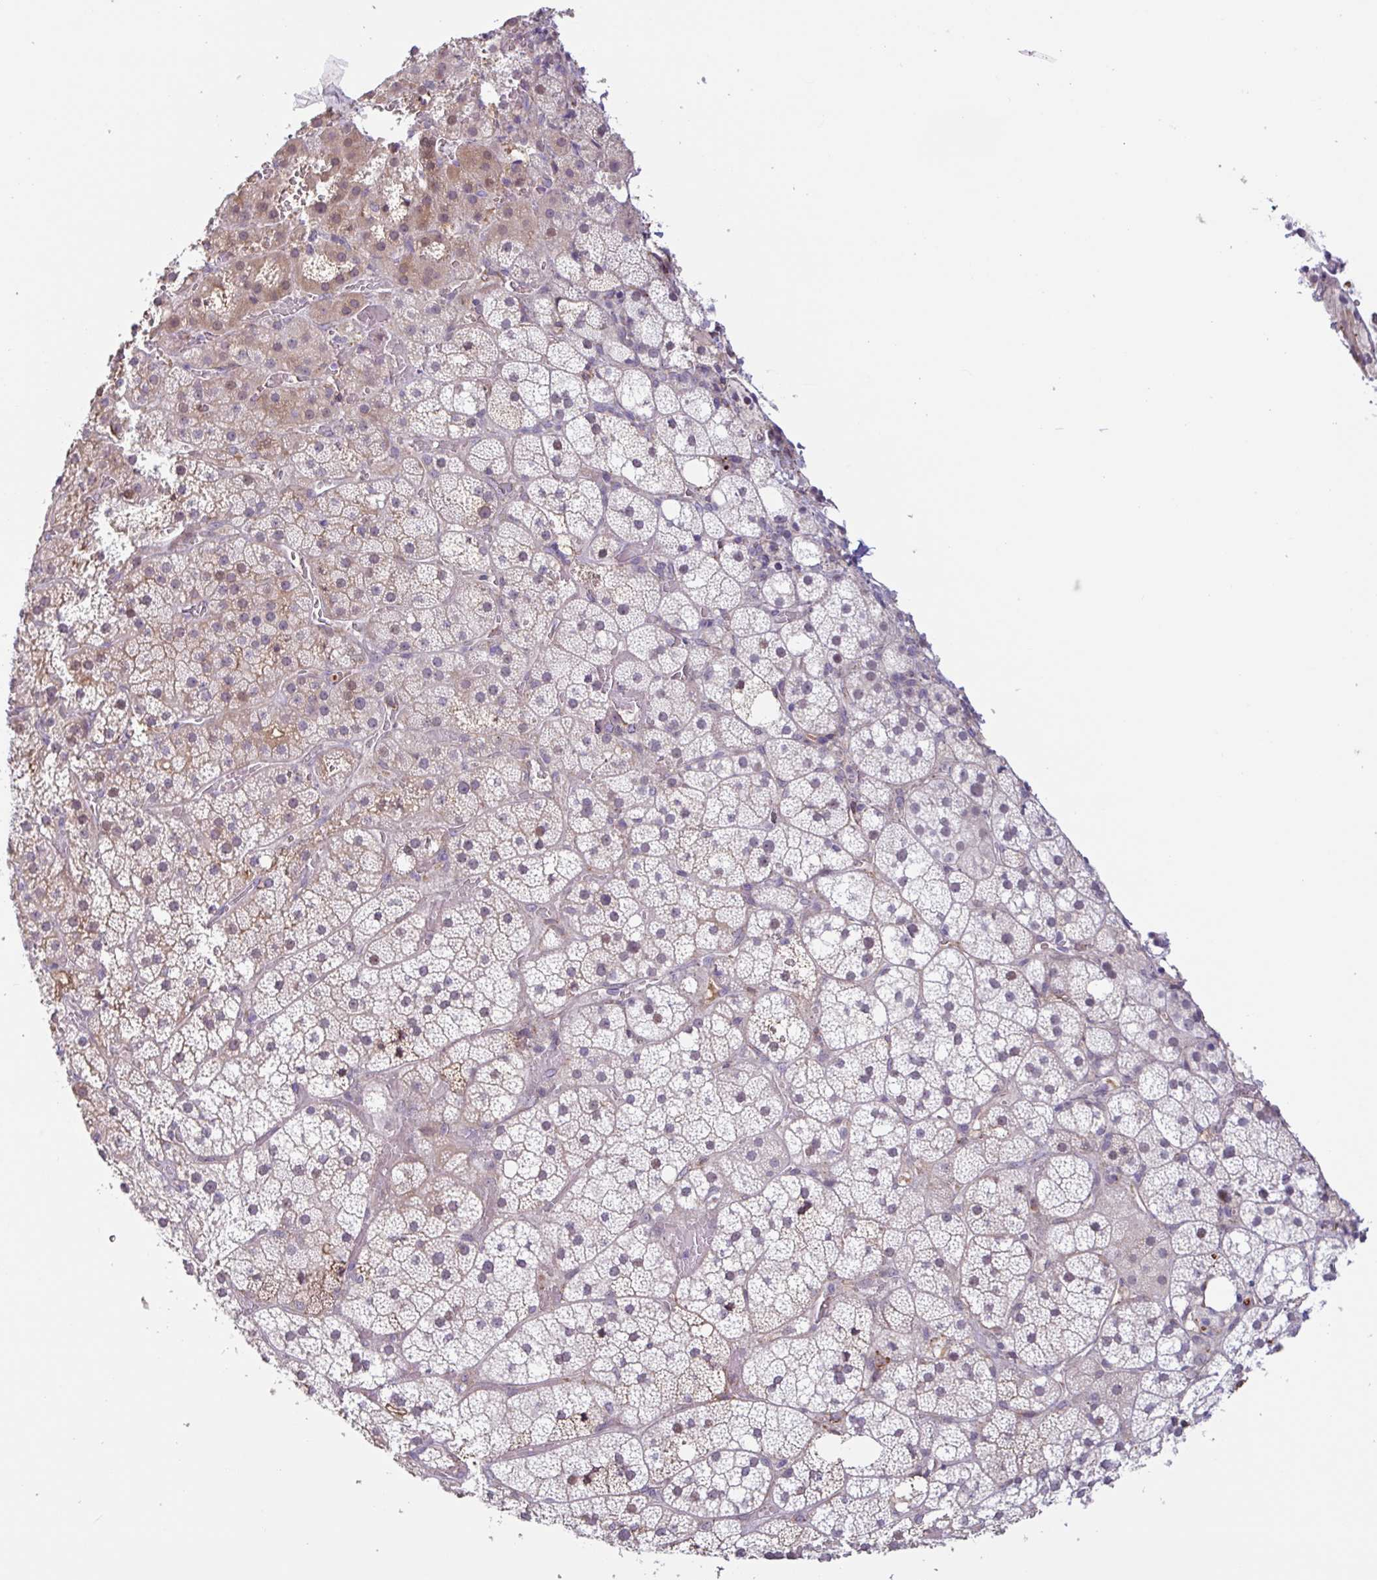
{"staining": {"intensity": "weak", "quantity": "<25%", "location": "nuclear"}, "tissue": "adrenal gland", "cell_type": "Glandular cells", "image_type": "normal", "snomed": [{"axis": "morphology", "description": "Normal tissue, NOS"}, {"axis": "topography", "description": "Adrenal gland"}], "caption": "Protein analysis of normal adrenal gland exhibits no significant expression in glandular cells.", "gene": "TAF1D", "patient": {"sex": "male", "age": 53}}